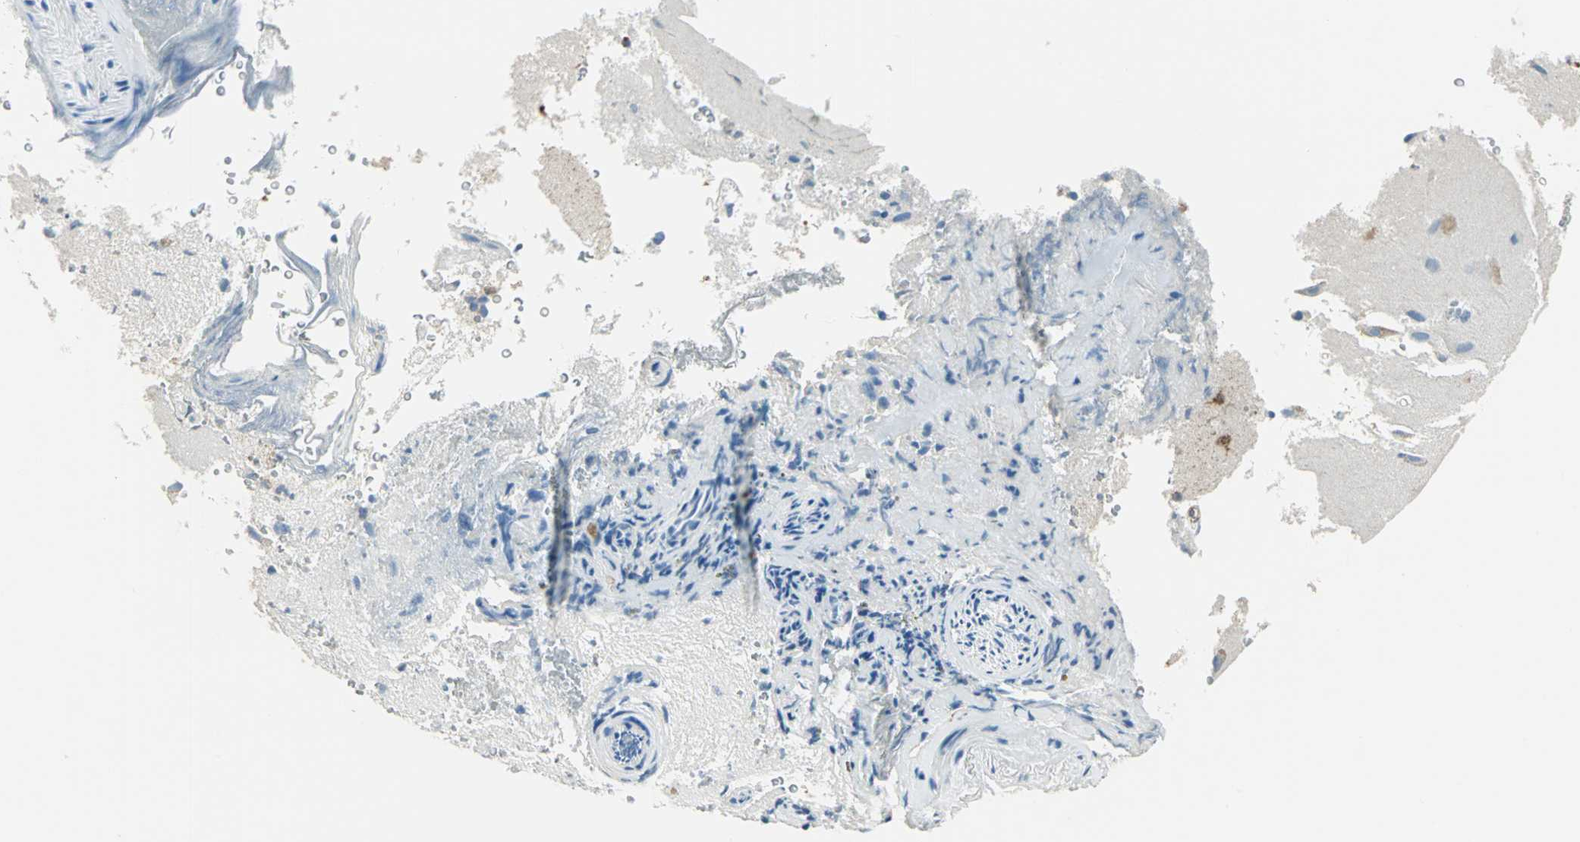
{"staining": {"intensity": "negative", "quantity": "none", "location": "none"}, "tissue": "glioma", "cell_type": "Tumor cells", "image_type": "cancer", "snomed": [{"axis": "morphology", "description": "Normal tissue, NOS"}, {"axis": "morphology", "description": "Glioma, malignant, High grade"}, {"axis": "topography", "description": "Cerebral cortex"}], "caption": "High power microscopy photomicrograph of an immunohistochemistry (IHC) photomicrograph of glioma, revealing no significant staining in tumor cells.", "gene": "ACADM", "patient": {"sex": "male", "age": 75}}